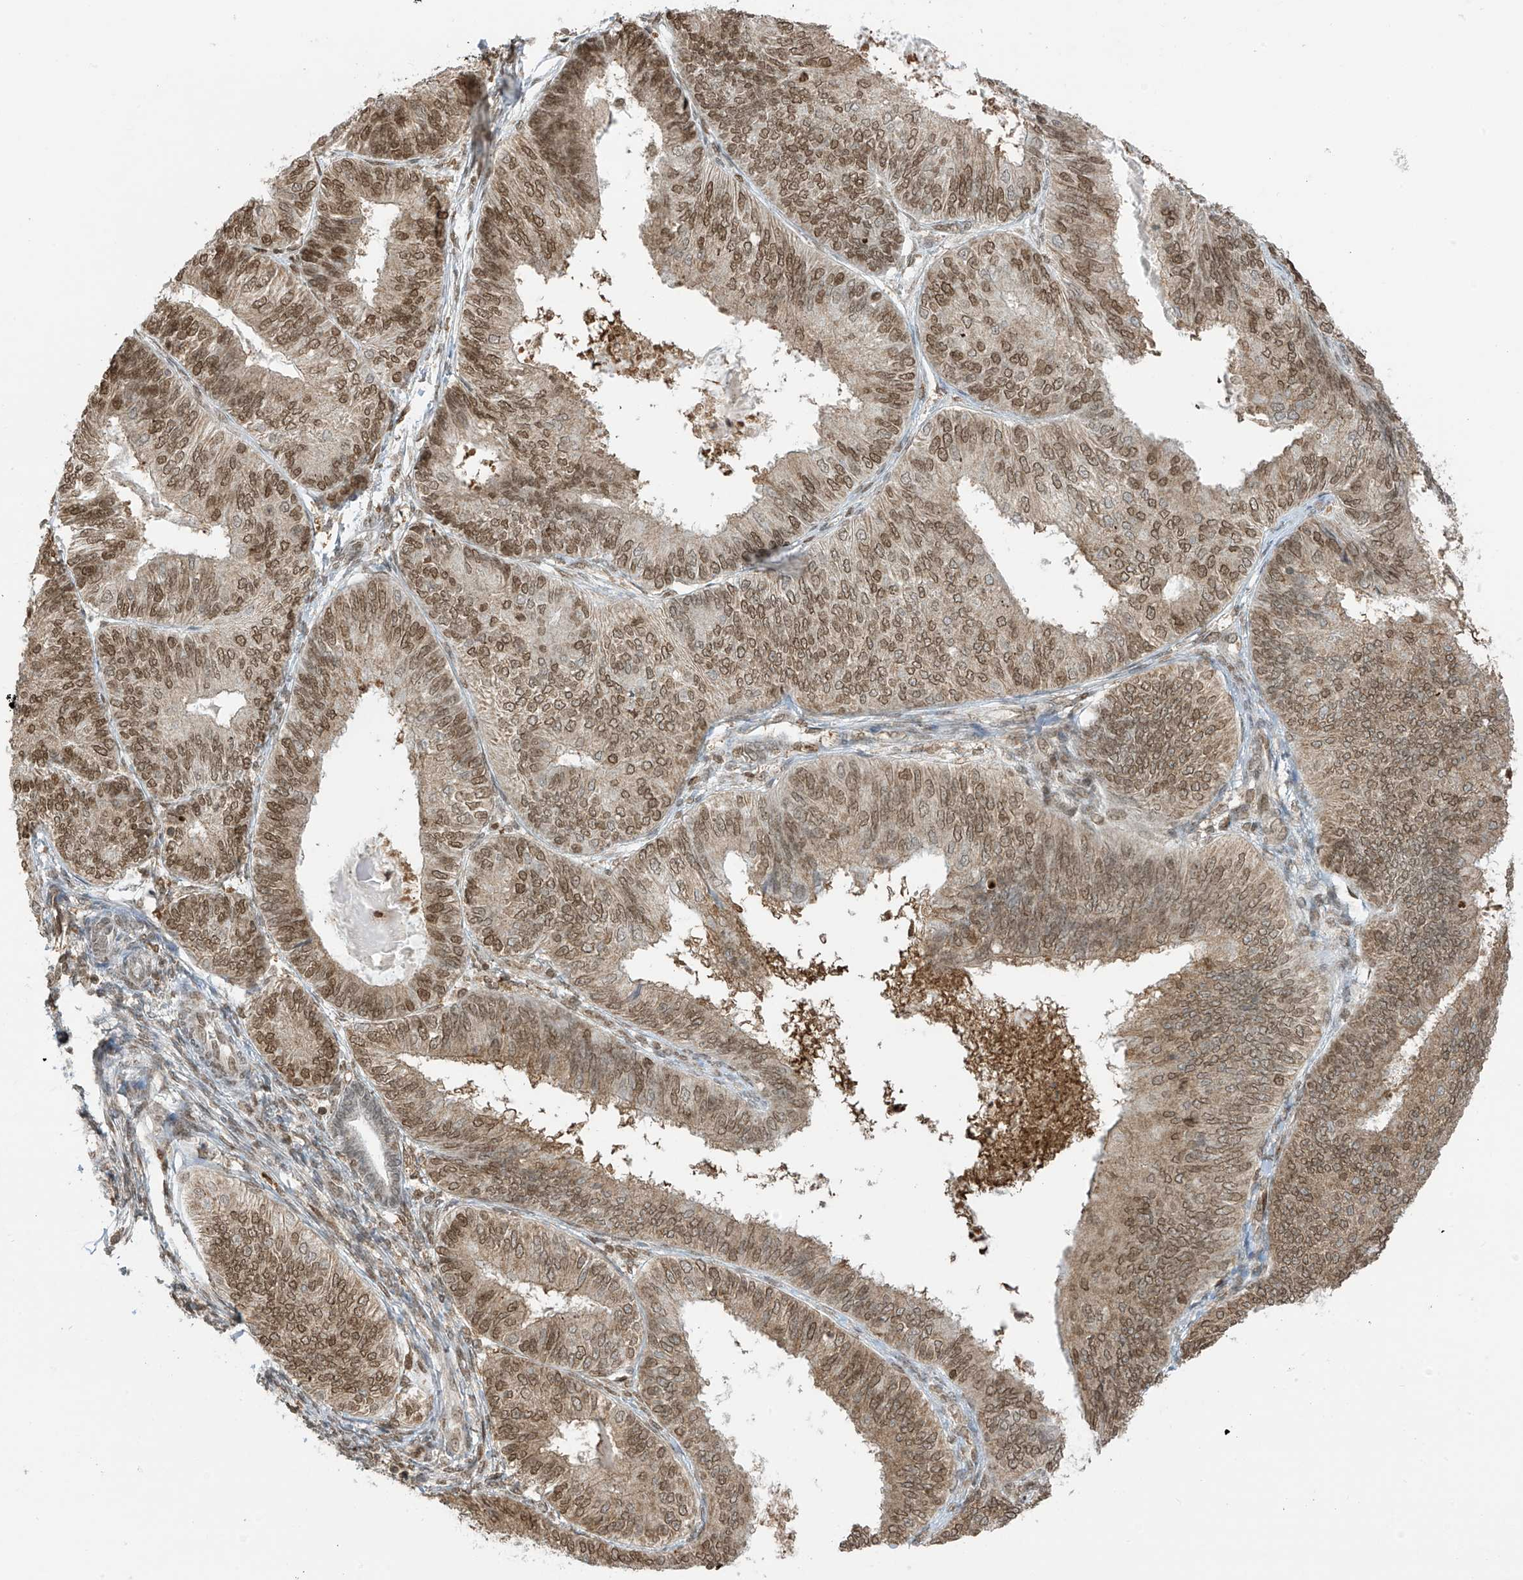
{"staining": {"intensity": "moderate", "quantity": ">75%", "location": "nuclear"}, "tissue": "endometrial cancer", "cell_type": "Tumor cells", "image_type": "cancer", "snomed": [{"axis": "morphology", "description": "Adenocarcinoma, NOS"}, {"axis": "topography", "description": "Endometrium"}], "caption": "Protein analysis of endometrial adenocarcinoma tissue displays moderate nuclear expression in about >75% of tumor cells. The protein of interest is shown in brown color, while the nuclei are stained blue.", "gene": "KPNB1", "patient": {"sex": "female", "age": 58}}